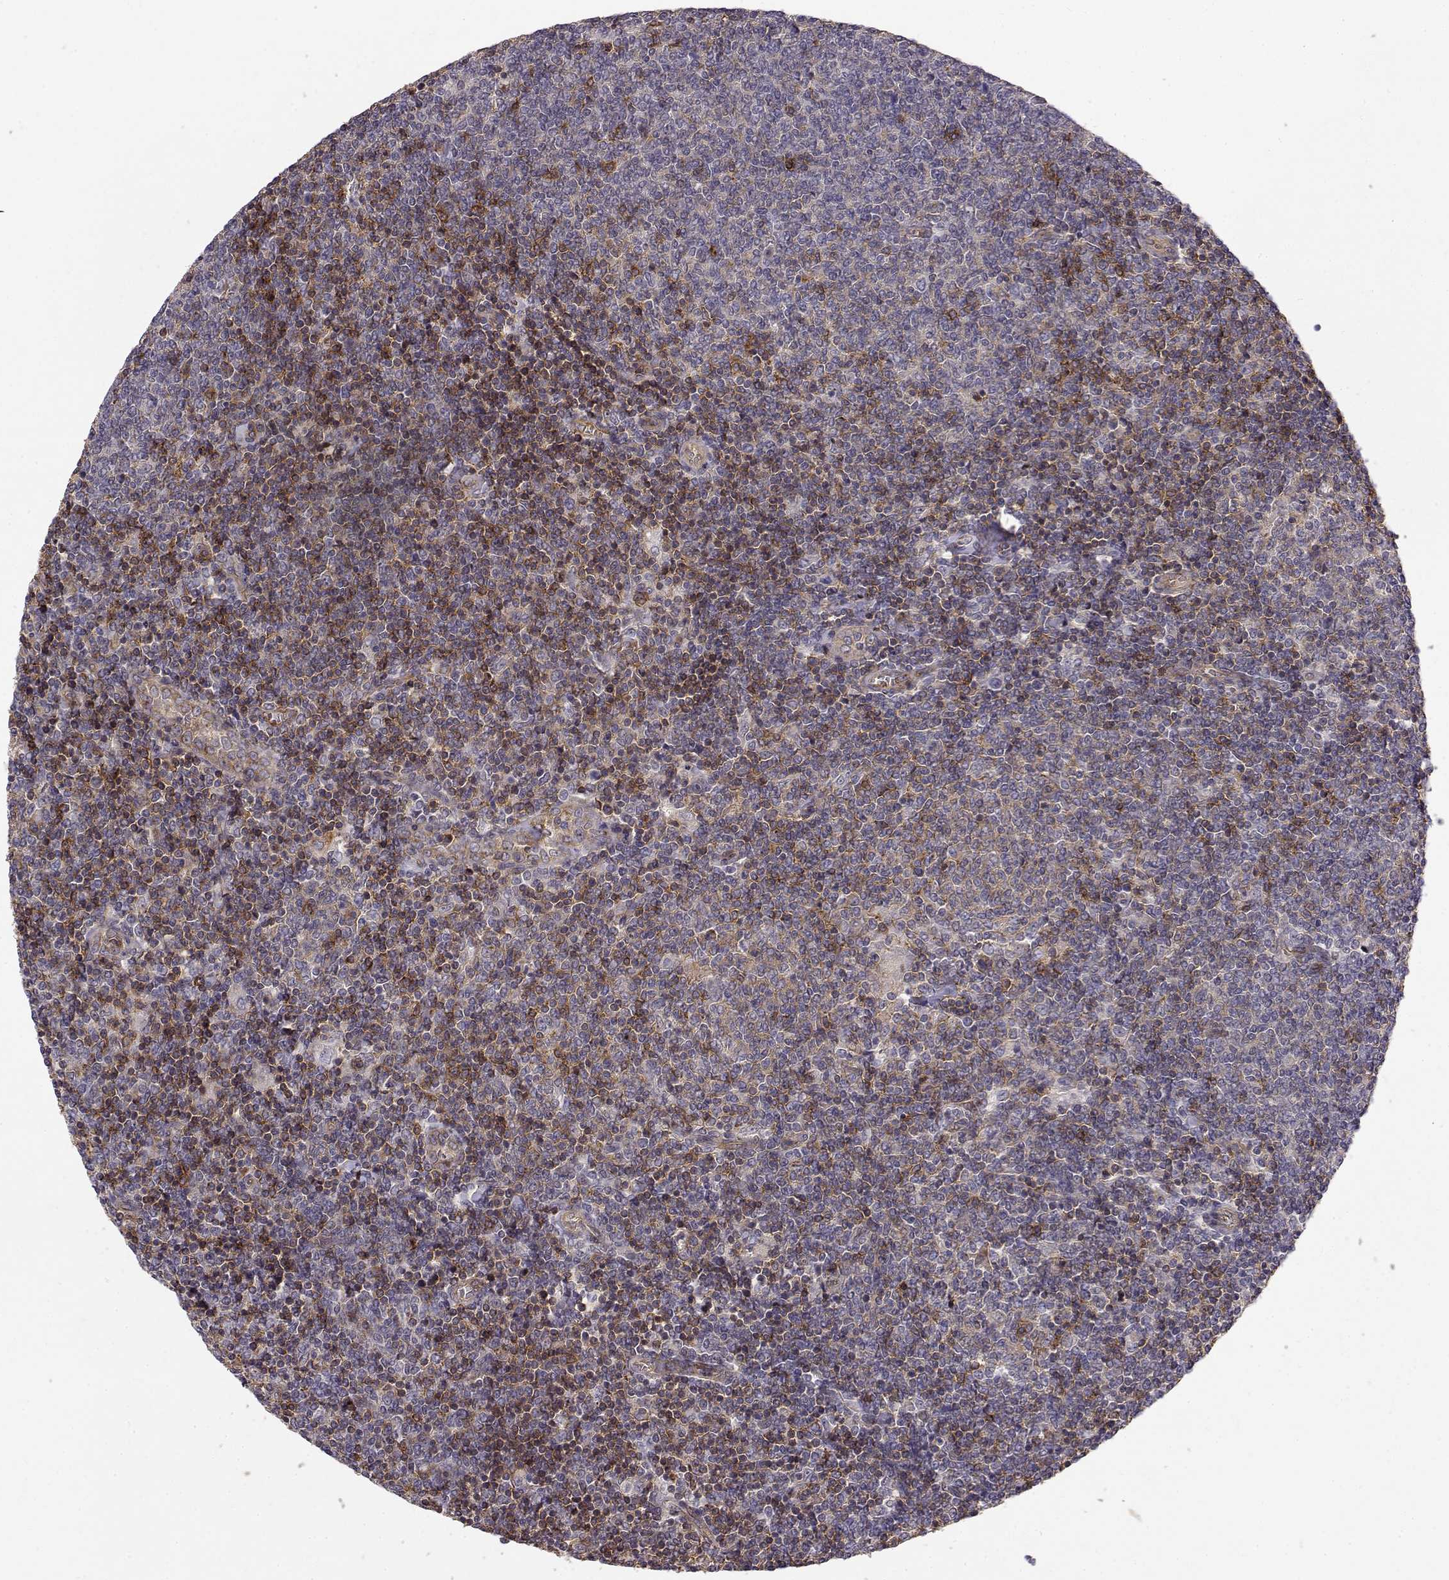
{"staining": {"intensity": "moderate", "quantity": "<25%", "location": "cytoplasmic/membranous"}, "tissue": "lymphoma", "cell_type": "Tumor cells", "image_type": "cancer", "snomed": [{"axis": "morphology", "description": "Malignant lymphoma, non-Hodgkin's type, Low grade"}, {"axis": "topography", "description": "Lymph node"}], "caption": "Protein staining displays moderate cytoplasmic/membranous expression in approximately <25% of tumor cells in lymphoma.", "gene": "IFITM1", "patient": {"sex": "male", "age": 52}}